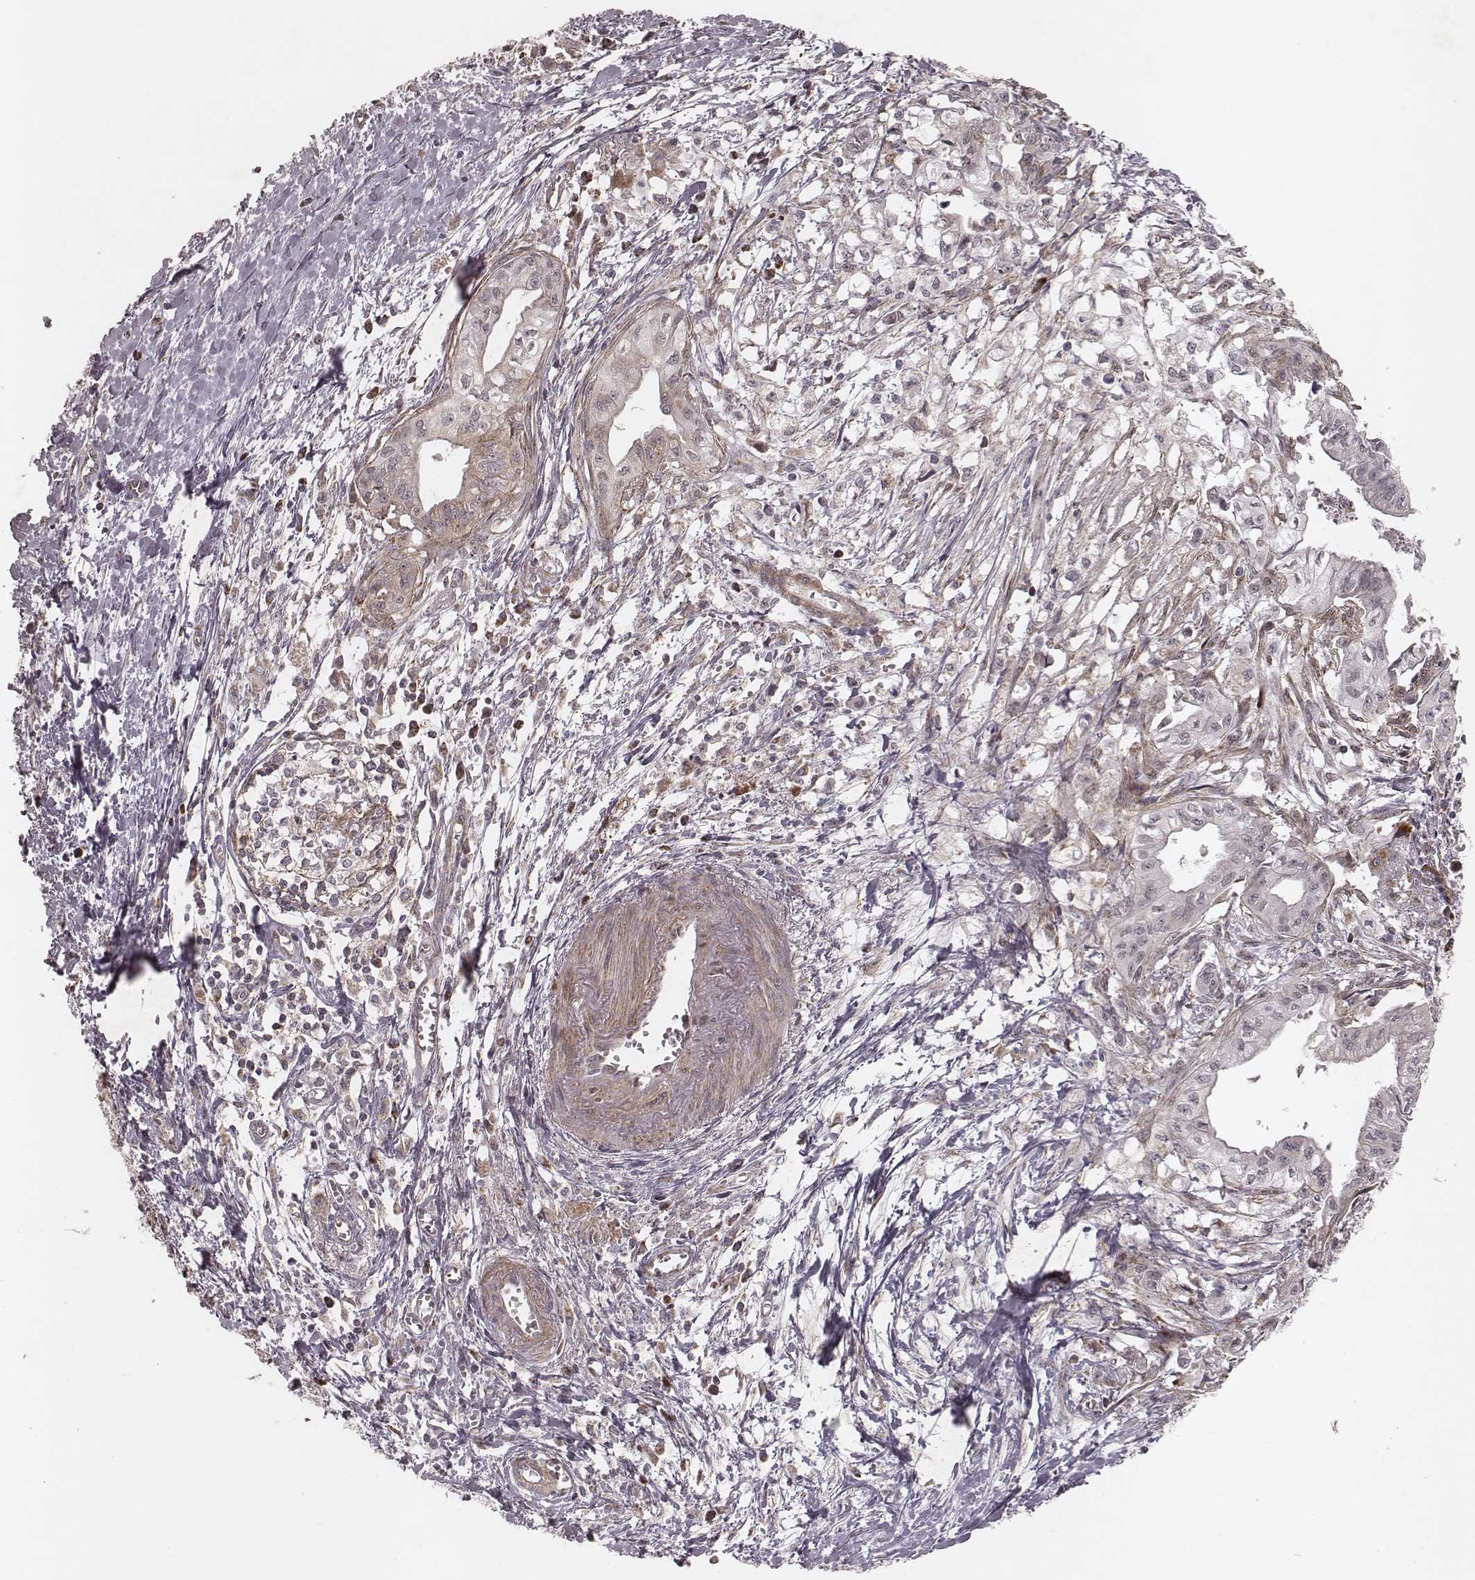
{"staining": {"intensity": "weak", "quantity": "<25%", "location": "cytoplasmic/membranous"}, "tissue": "pancreatic cancer", "cell_type": "Tumor cells", "image_type": "cancer", "snomed": [{"axis": "morphology", "description": "Adenocarcinoma, NOS"}, {"axis": "topography", "description": "Pancreas"}], "caption": "Photomicrograph shows no significant protein expression in tumor cells of adenocarcinoma (pancreatic). (DAB immunohistochemistry (IHC) visualized using brightfield microscopy, high magnification).", "gene": "NDUFA7", "patient": {"sex": "female", "age": 61}}